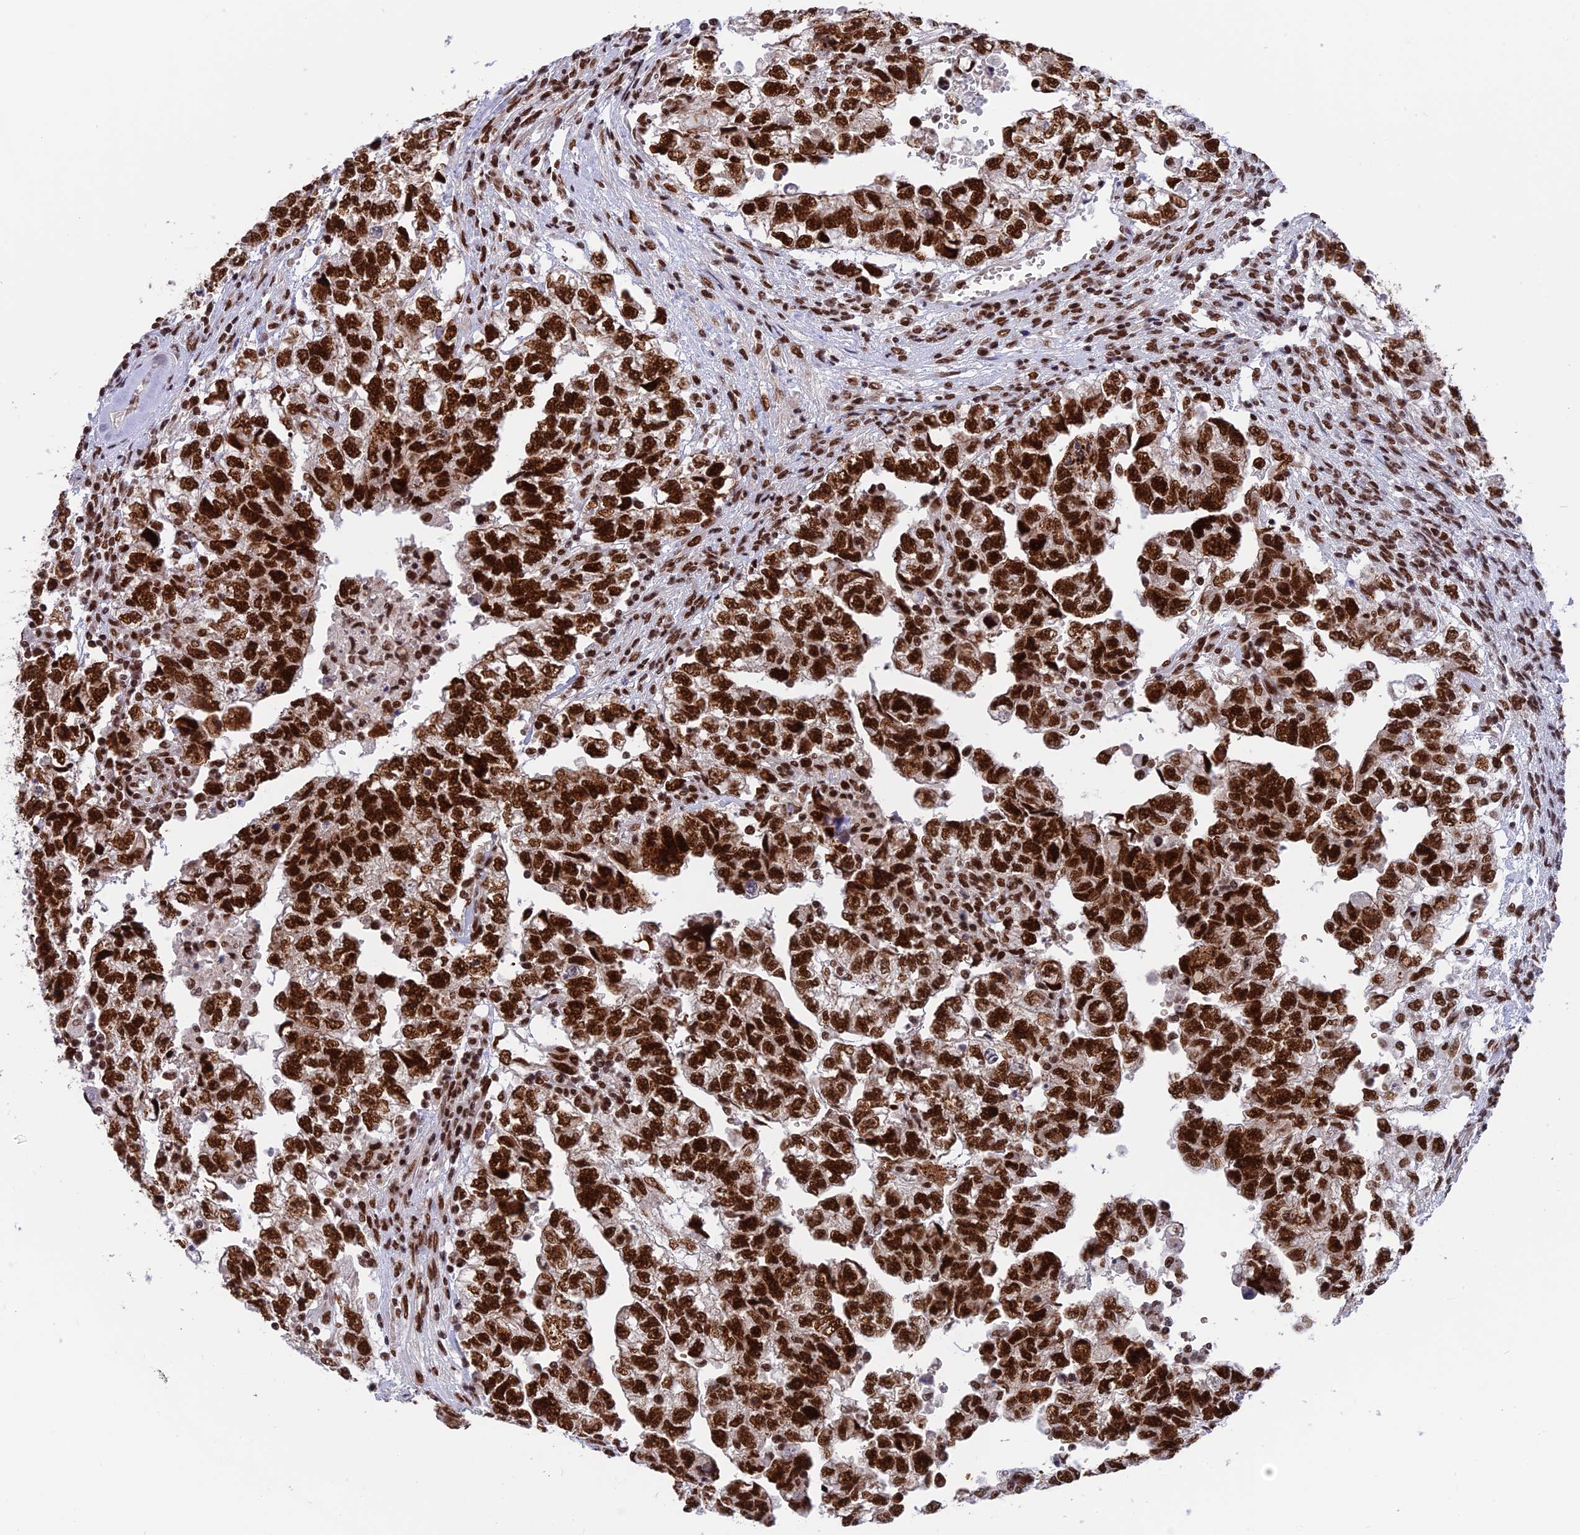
{"staining": {"intensity": "strong", "quantity": ">75%", "location": "nuclear"}, "tissue": "testis cancer", "cell_type": "Tumor cells", "image_type": "cancer", "snomed": [{"axis": "morphology", "description": "Carcinoma, Embryonal, NOS"}, {"axis": "topography", "description": "Testis"}], "caption": "Protein expression by IHC displays strong nuclear expression in approximately >75% of tumor cells in testis cancer (embryonal carcinoma). (IHC, brightfield microscopy, high magnification).", "gene": "EEF1AKMT3", "patient": {"sex": "male", "age": 36}}